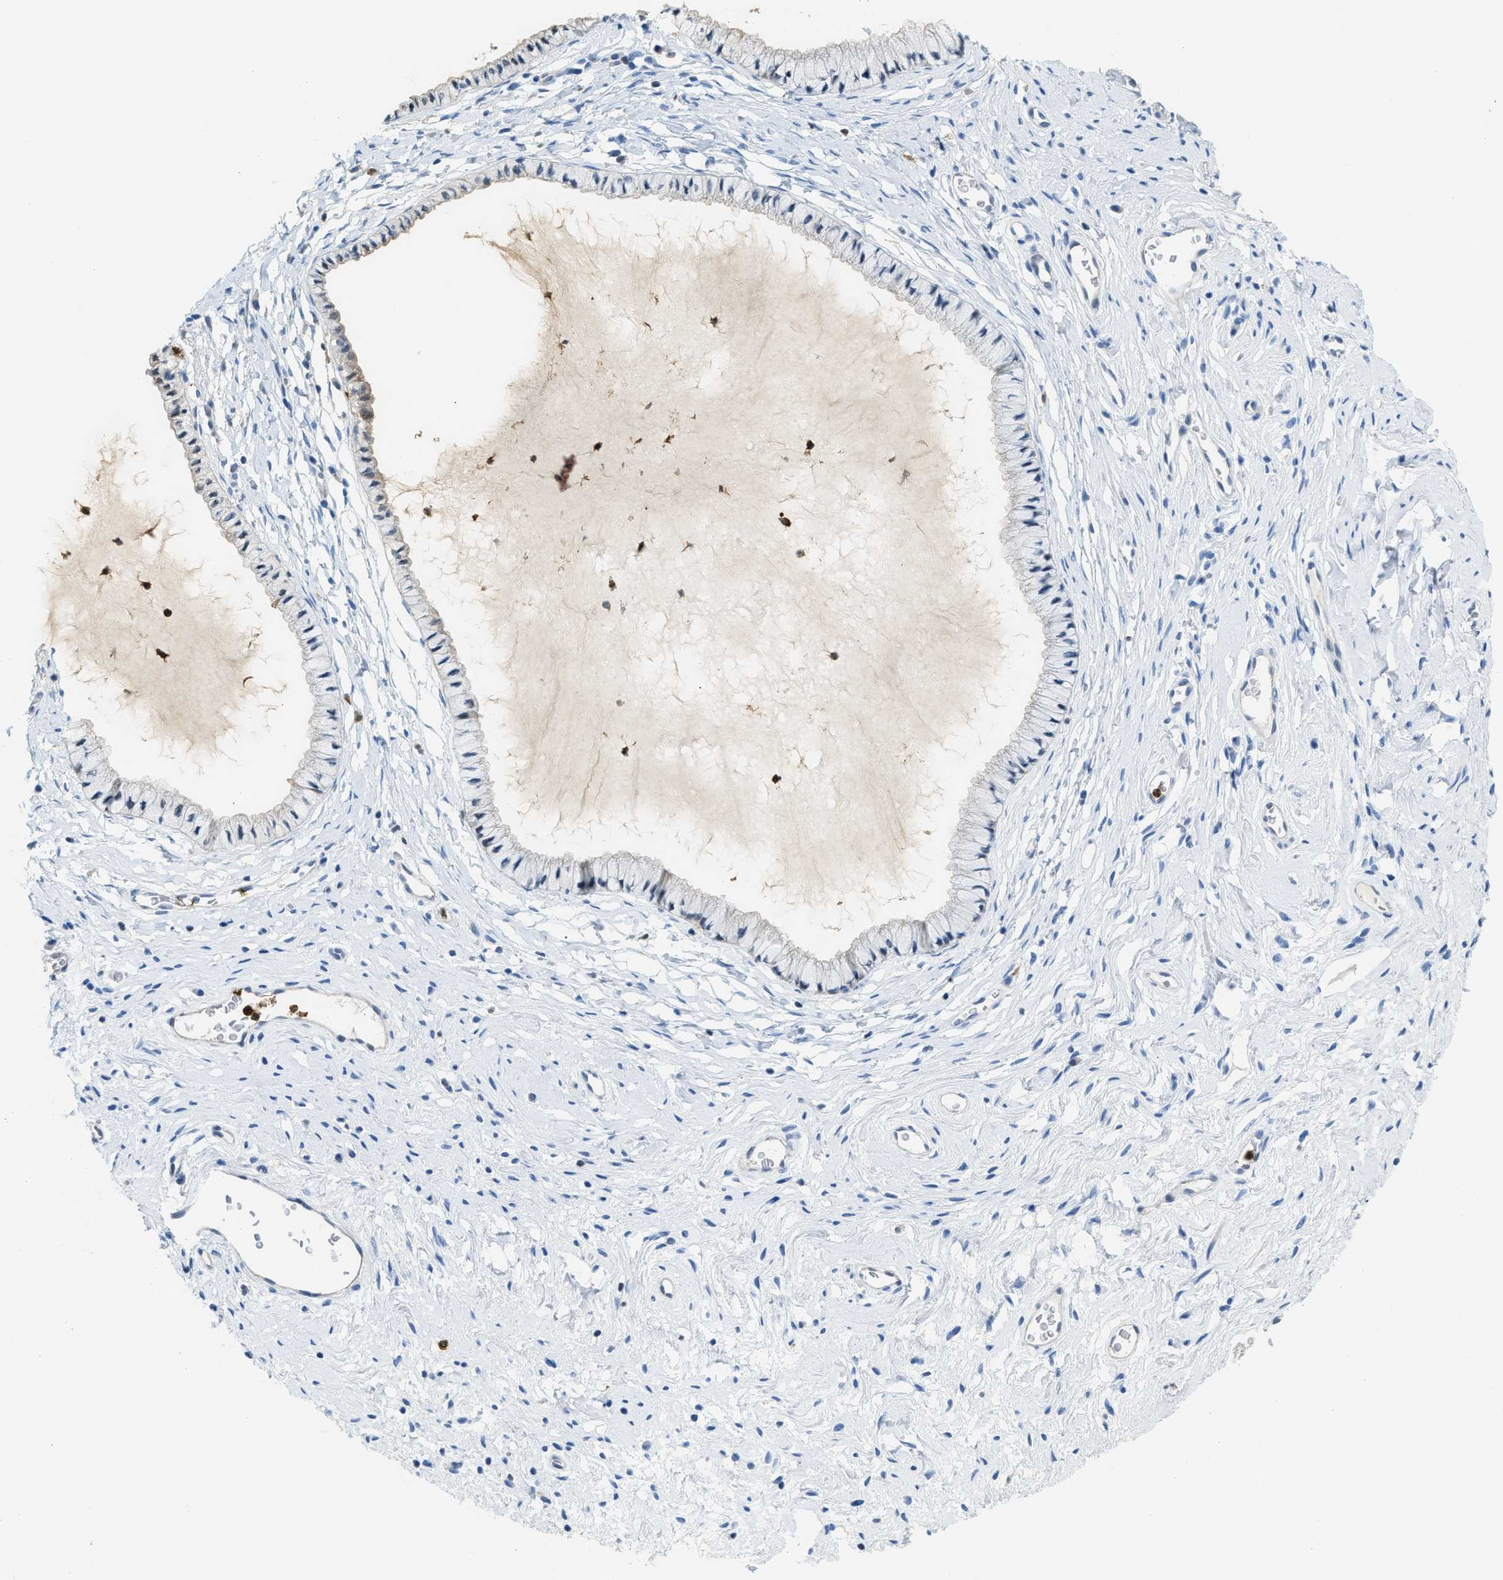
{"staining": {"intensity": "negative", "quantity": "none", "location": "none"}, "tissue": "cervix", "cell_type": "Glandular cells", "image_type": "normal", "snomed": [{"axis": "morphology", "description": "Normal tissue, NOS"}, {"axis": "topography", "description": "Cervix"}], "caption": "Immunohistochemistry of normal human cervix demonstrates no staining in glandular cells.", "gene": "SERPINB1", "patient": {"sex": "female", "age": 77}}